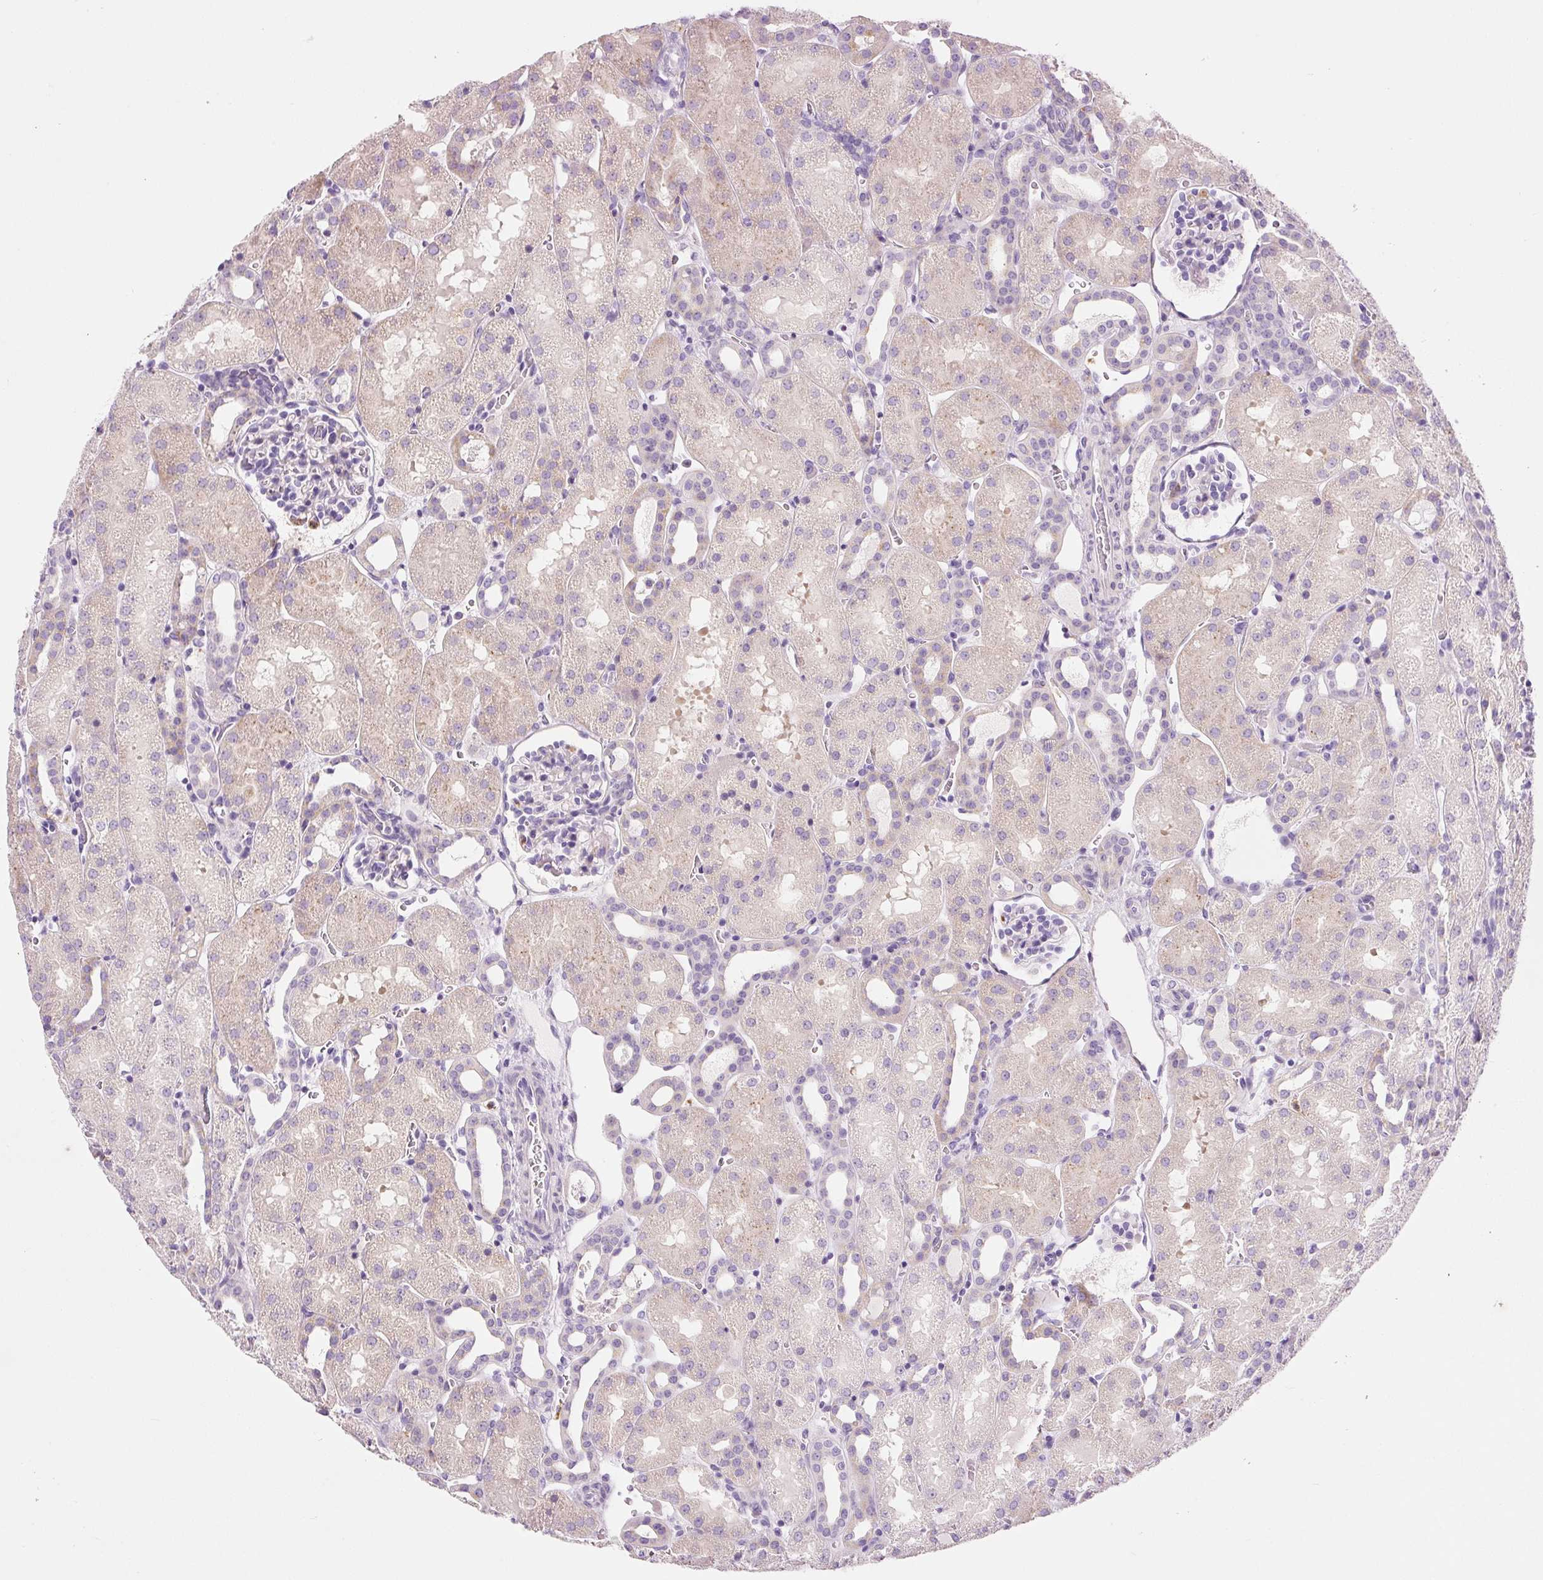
{"staining": {"intensity": "negative", "quantity": "none", "location": "none"}, "tissue": "kidney", "cell_type": "Cells in glomeruli", "image_type": "normal", "snomed": [{"axis": "morphology", "description": "Normal tissue, NOS"}, {"axis": "topography", "description": "Kidney"}], "caption": "Cells in glomeruli are negative for protein expression in normal human kidney.", "gene": "TMC8", "patient": {"sex": "male", "age": 2}}